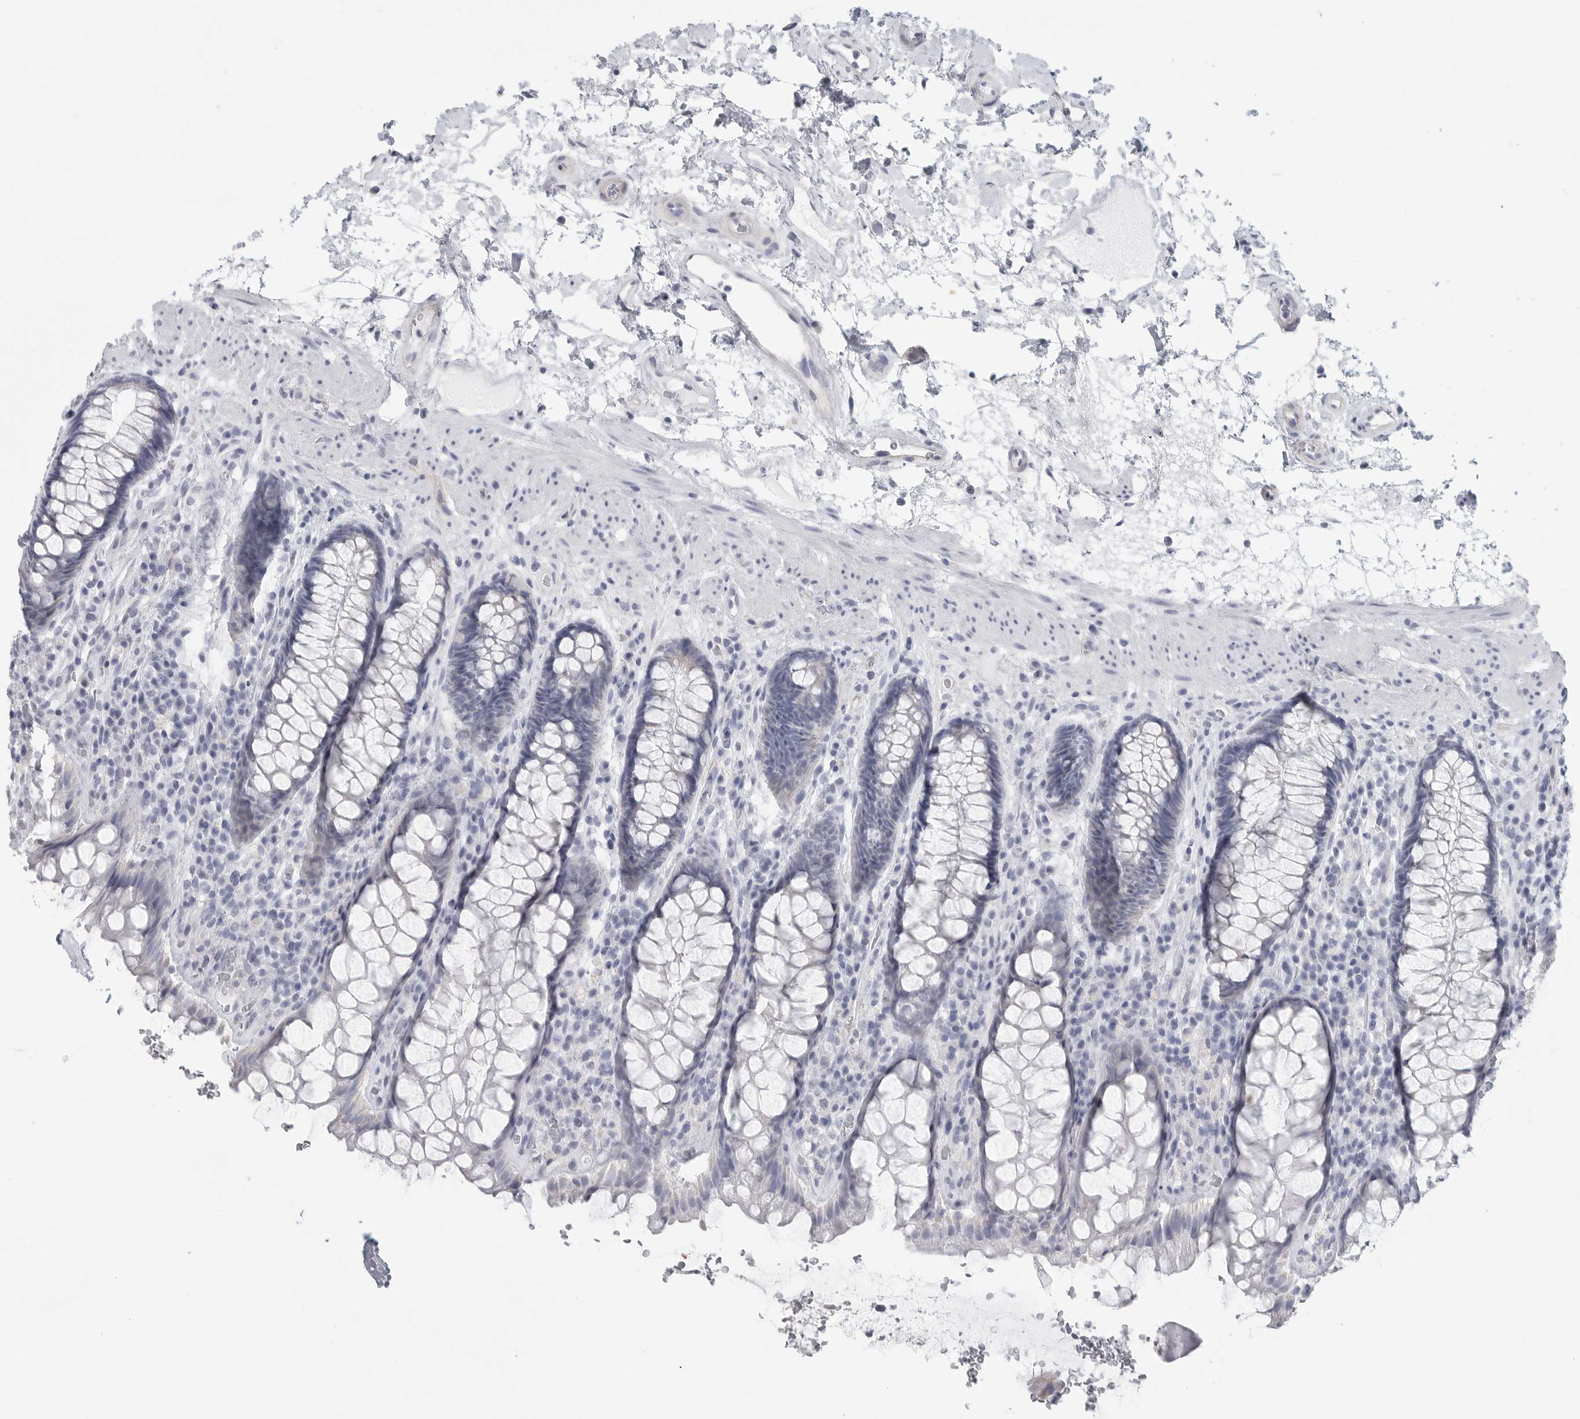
{"staining": {"intensity": "negative", "quantity": "none", "location": "none"}, "tissue": "rectum", "cell_type": "Glandular cells", "image_type": "normal", "snomed": [{"axis": "morphology", "description": "Normal tissue, NOS"}, {"axis": "topography", "description": "Rectum"}], "caption": "Immunohistochemical staining of normal human rectum exhibits no significant positivity in glandular cells.", "gene": "TNR", "patient": {"sex": "male", "age": 64}}